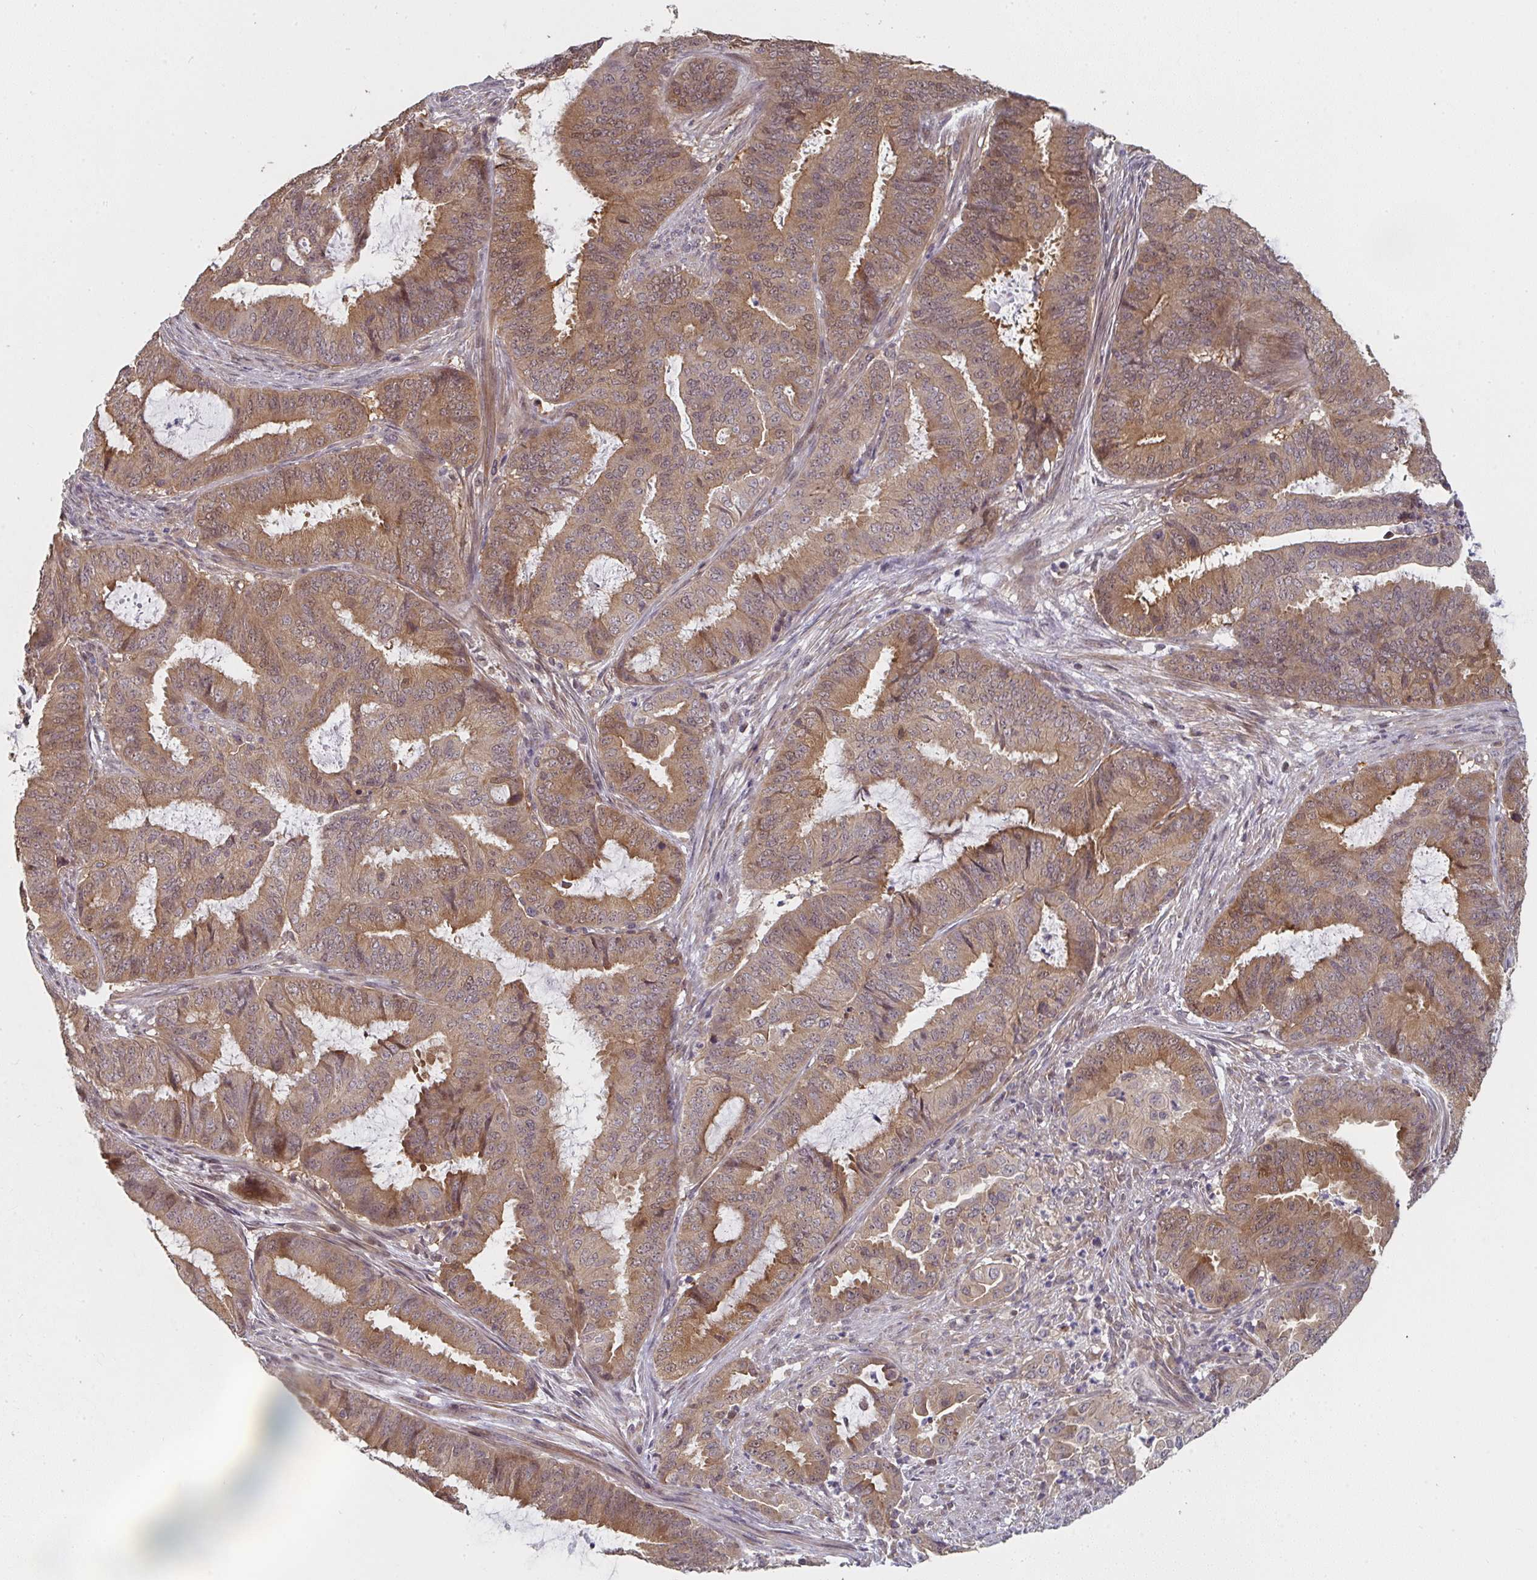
{"staining": {"intensity": "moderate", "quantity": ">75%", "location": "cytoplasmic/membranous"}, "tissue": "endometrial cancer", "cell_type": "Tumor cells", "image_type": "cancer", "snomed": [{"axis": "morphology", "description": "Adenocarcinoma, NOS"}, {"axis": "topography", "description": "Endometrium"}], "caption": "This image demonstrates immunohistochemistry (IHC) staining of endometrial adenocarcinoma, with medium moderate cytoplasmic/membranous staining in approximately >75% of tumor cells.", "gene": "RANGRF", "patient": {"sex": "female", "age": 51}}